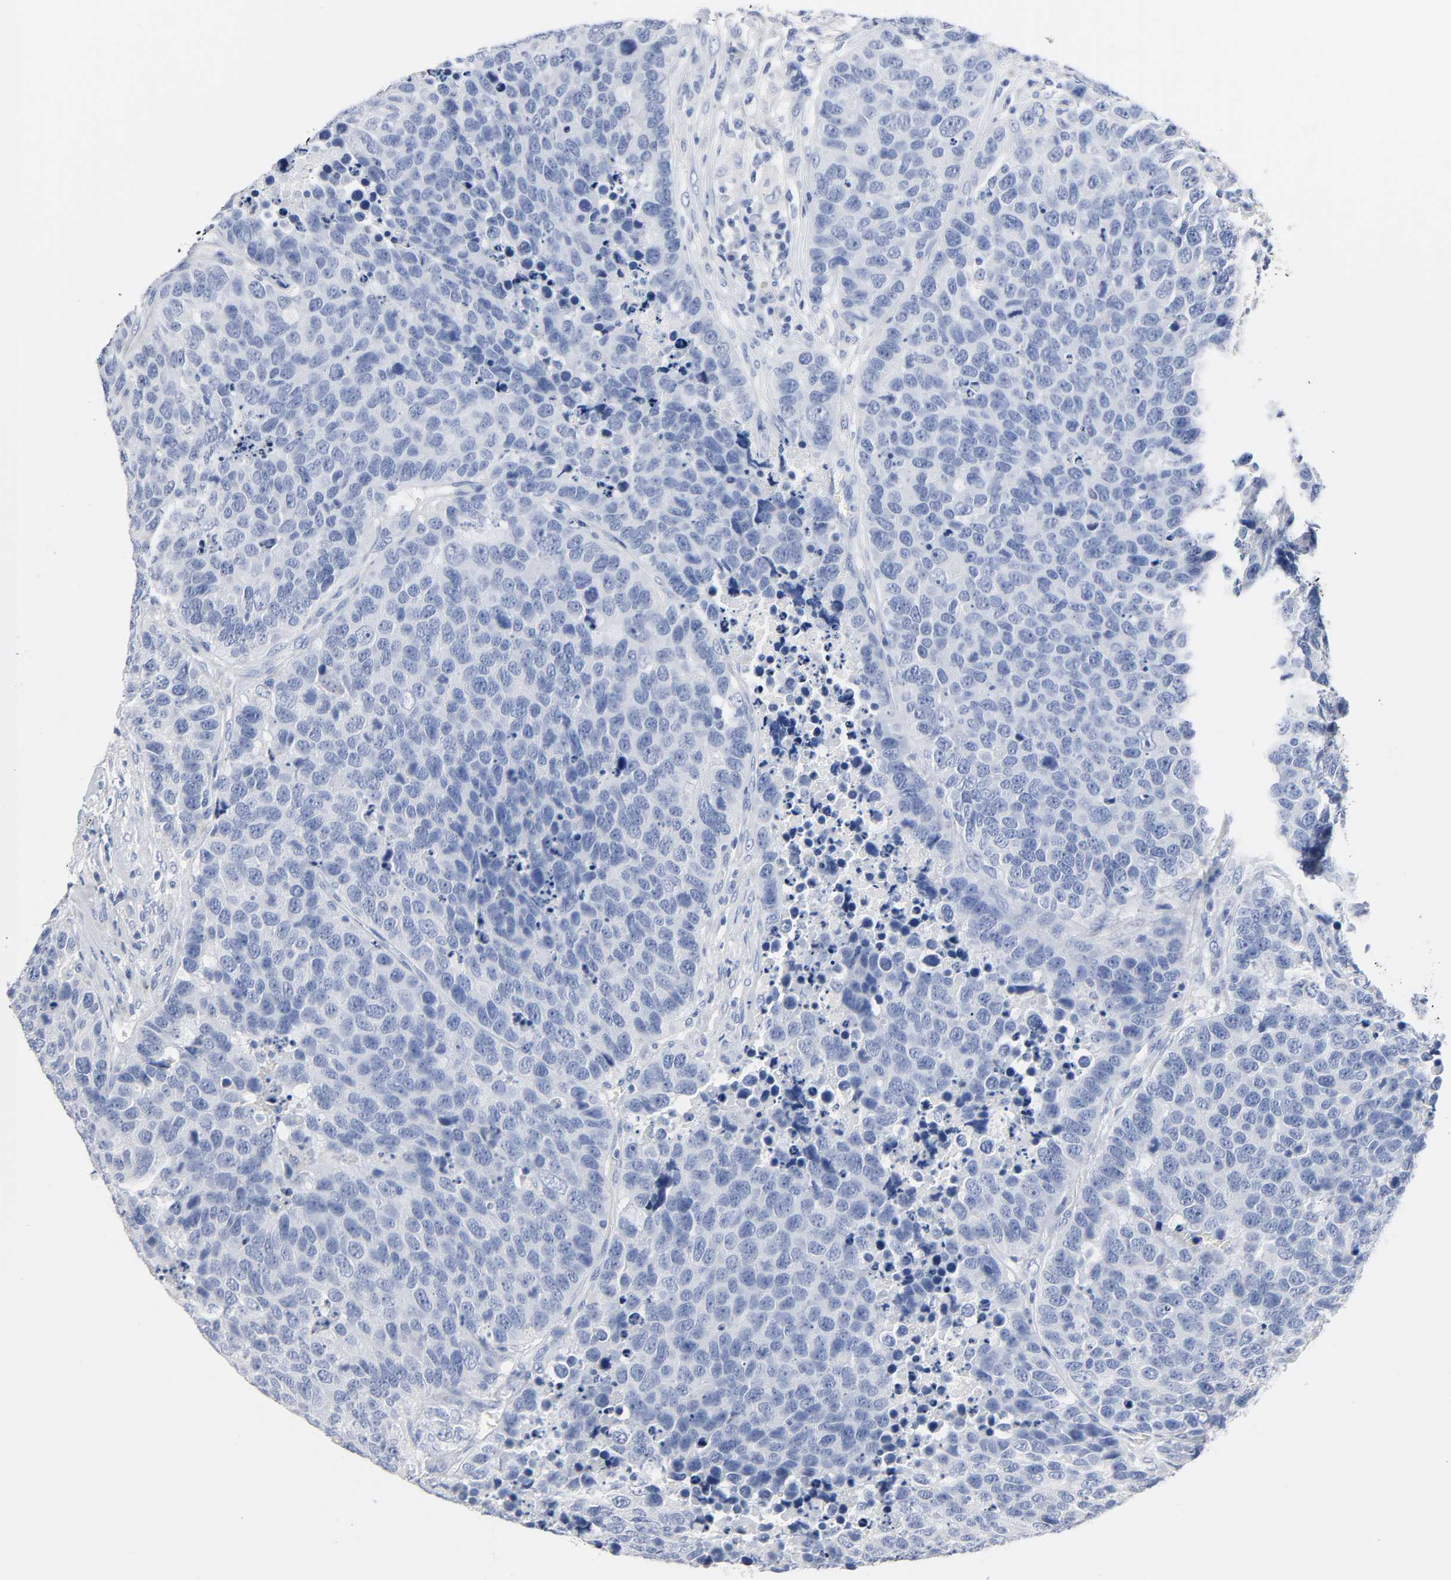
{"staining": {"intensity": "negative", "quantity": "none", "location": "none"}, "tissue": "carcinoid", "cell_type": "Tumor cells", "image_type": "cancer", "snomed": [{"axis": "morphology", "description": "Carcinoid, malignant, NOS"}, {"axis": "topography", "description": "Lung"}], "caption": "A high-resolution histopathology image shows immunohistochemistry (IHC) staining of carcinoid, which demonstrates no significant positivity in tumor cells.", "gene": "ACP3", "patient": {"sex": "male", "age": 60}}